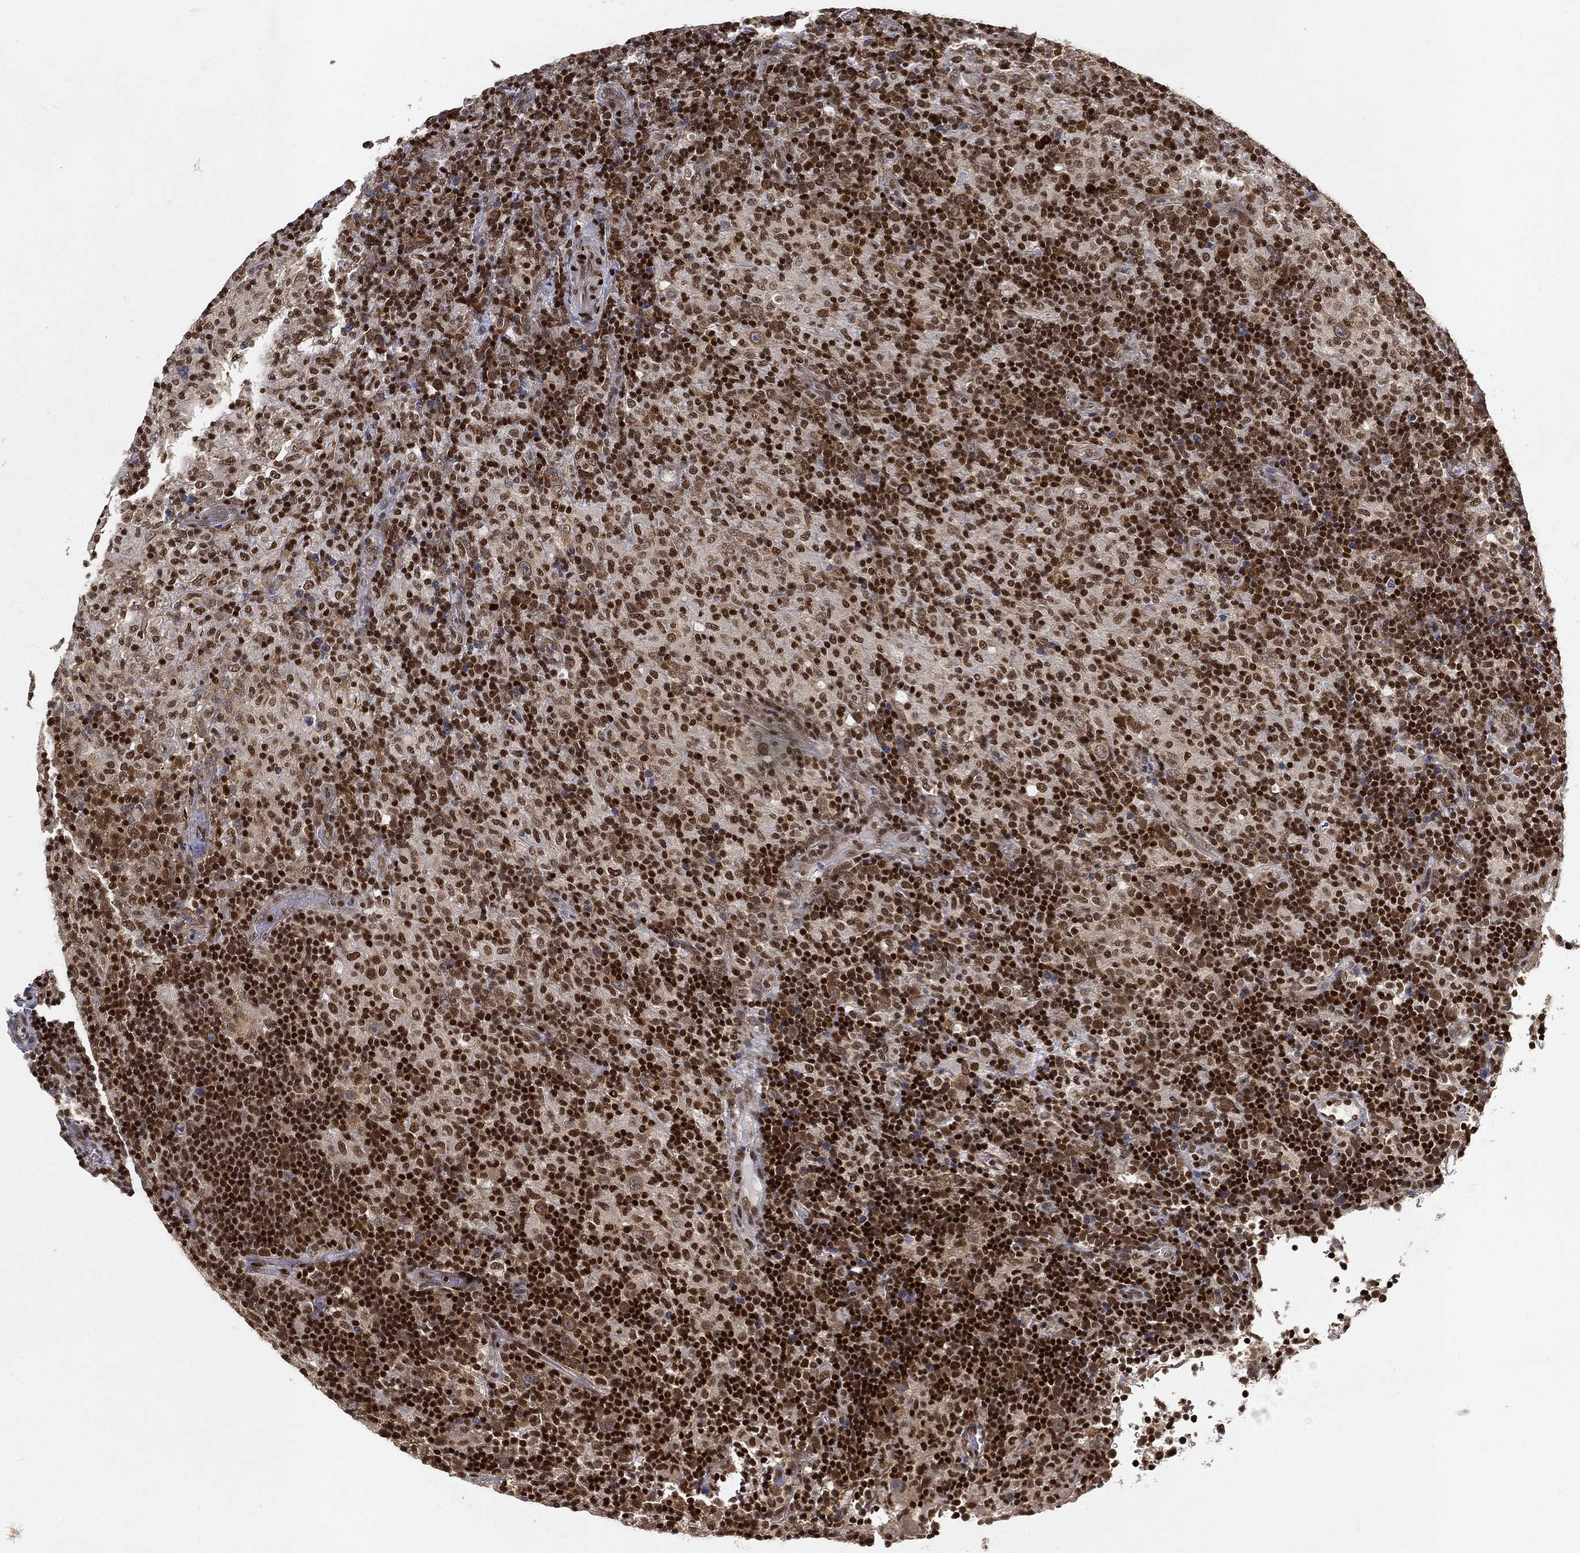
{"staining": {"intensity": "moderate", "quantity": "<25%", "location": "cytoplasmic/membranous"}, "tissue": "lymphoma", "cell_type": "Tumor cells", "image_type": "cancer", "snomed": [{"axis": "morphology", "description": "Hodgkin's disease, NOS"}, {"axis": "topography", "description": "Lymph node"}], "caption": "Tumor cells exhibit low levels of moderate cytoplasmic/membranous positivity in about <25% of cells in Hodgkin's disease.", "gene": "CRTC3", "patient": {"sex": "male", "age": 70}}